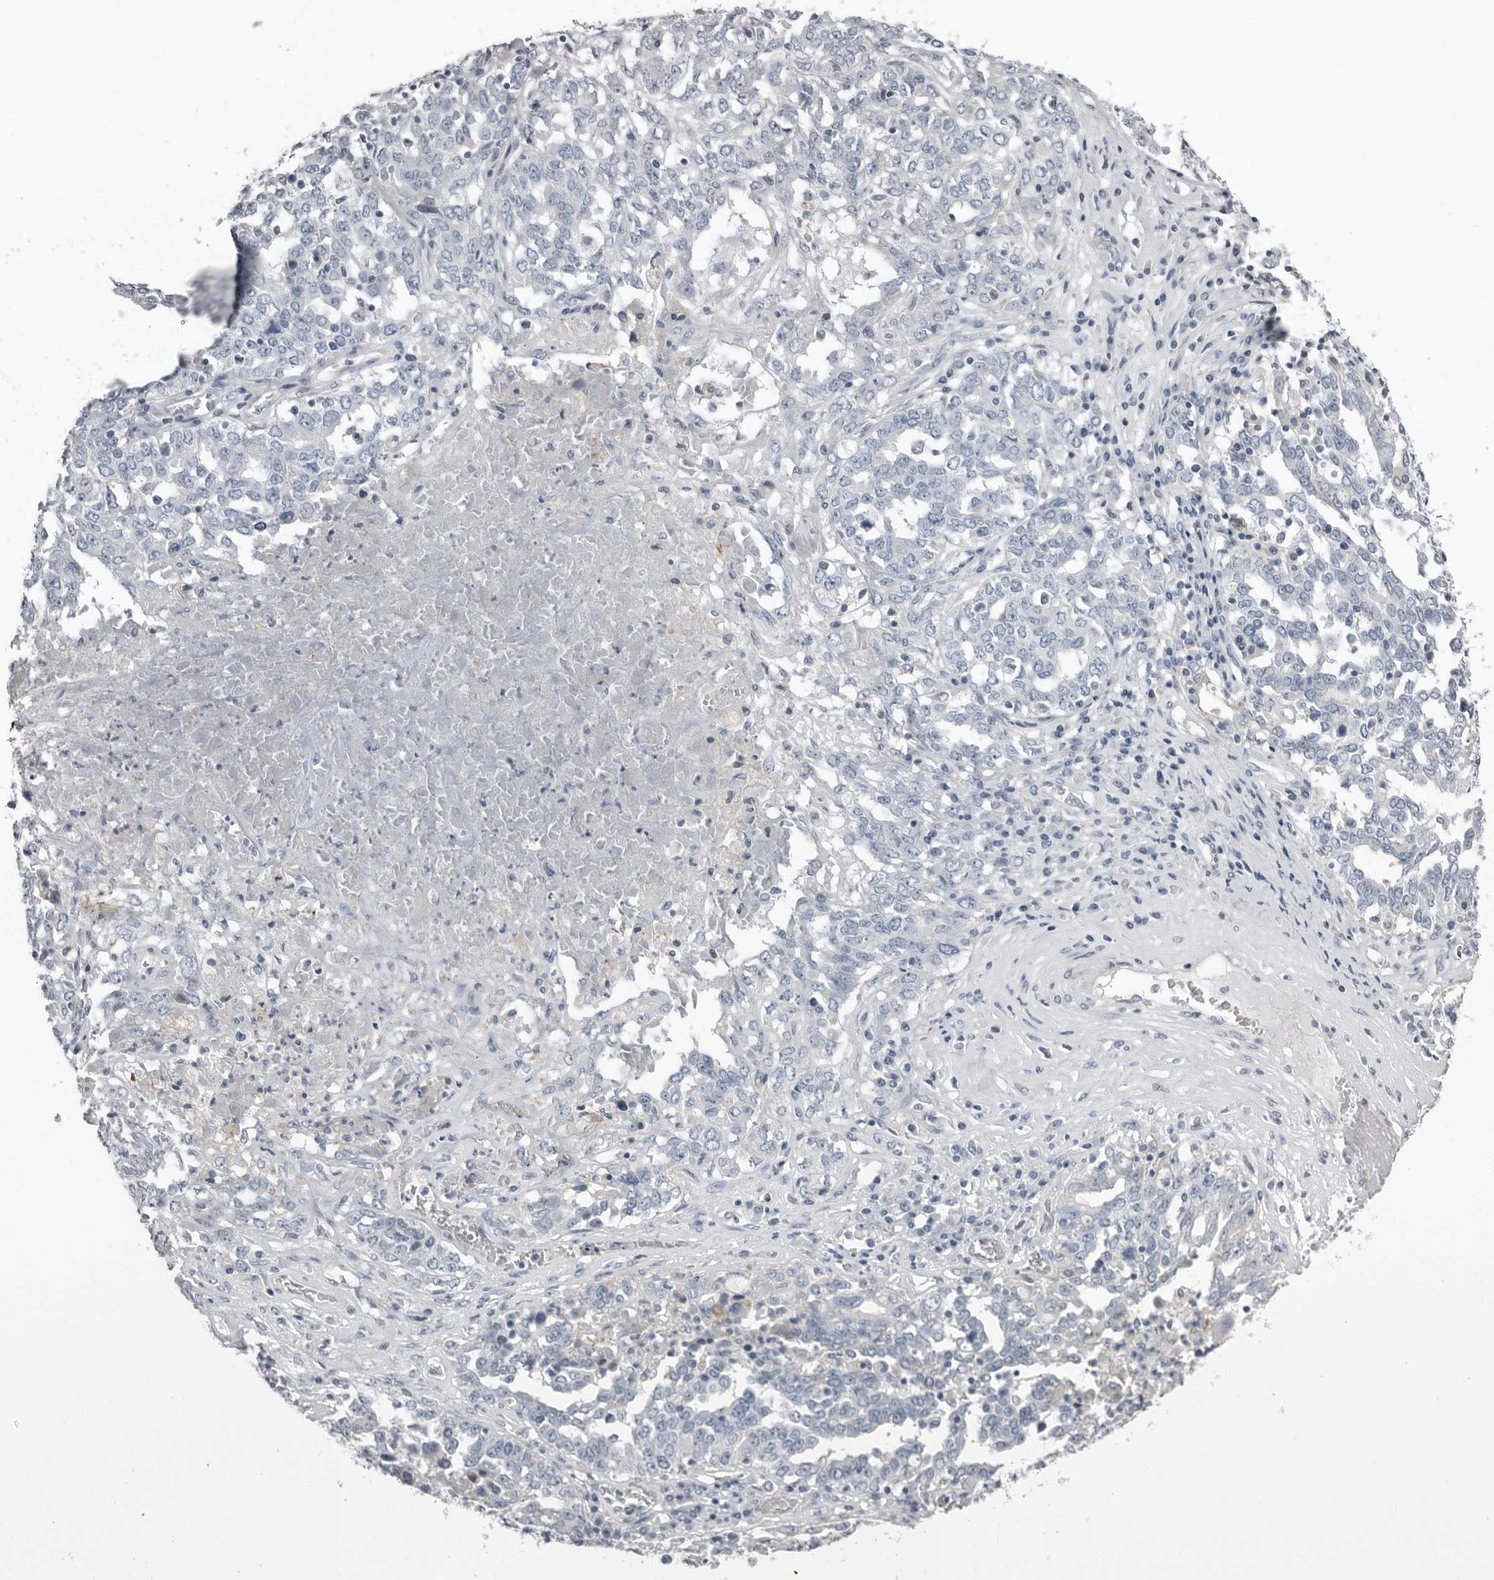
{"staining": {"intensity": "negative", "quantity": "none", "location": "none"}, "tissue": "ovarian cancer", "cell_type": "Tumor cells", "image_type": "cancer", "snomed": [{"axis": "morphology", "description": "Carcinoma, endometroid"}, {"axis": "topography", "description": "Ovary"}], "caption": "Immunohistochemistry (IHC) micrograph of neoplastic tissue: human ovarian cancer stained with DAB (3,3'-diaminobenzidine) reveals no significant protein expression in tumor cells.", "gene": "FABP7", "patient": {"sex": "female", "age": 62}}